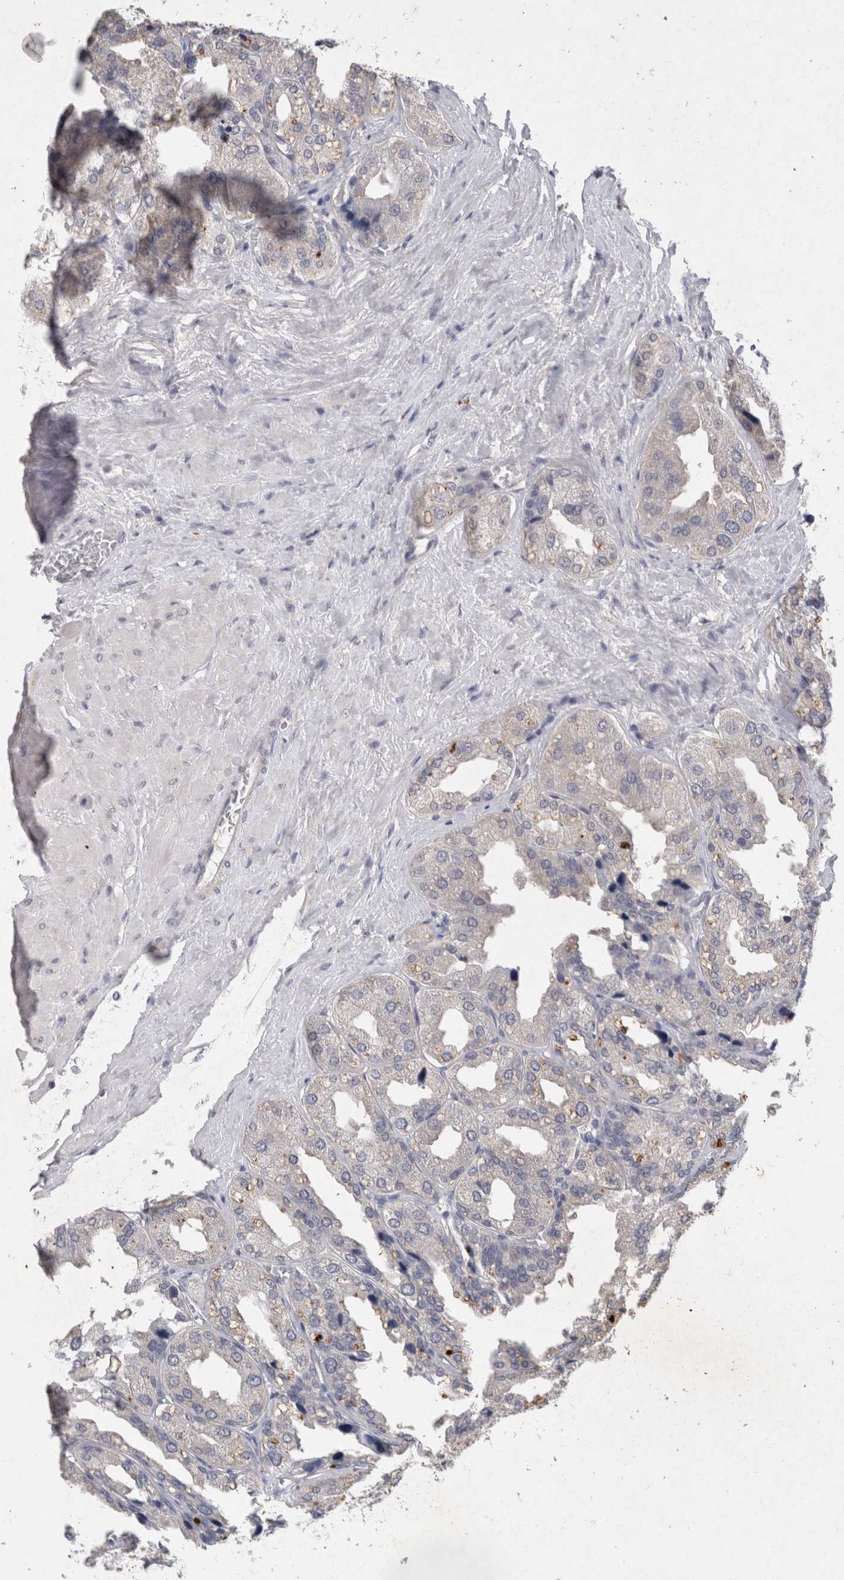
{"staining": {"intensity": "negative", "quantity": "none", "location": "none"}, "tissue": "seminal vesicle", "cell_type": "Glandular cells", "image_type": "normal", "snomed": [{"axis": "morphology", "description": "Normal tissue, NOS"}, {"axis": "topography", "description": "Prostate"}, {"axis": "topography", "description": "Seminal veicle"}], "caption": "The photomicrograph exhibits no staining of glandular cells in normal seminal vesicle.", "gene": "RASSF3", "patient": {"sex": "male", "age": 51}}